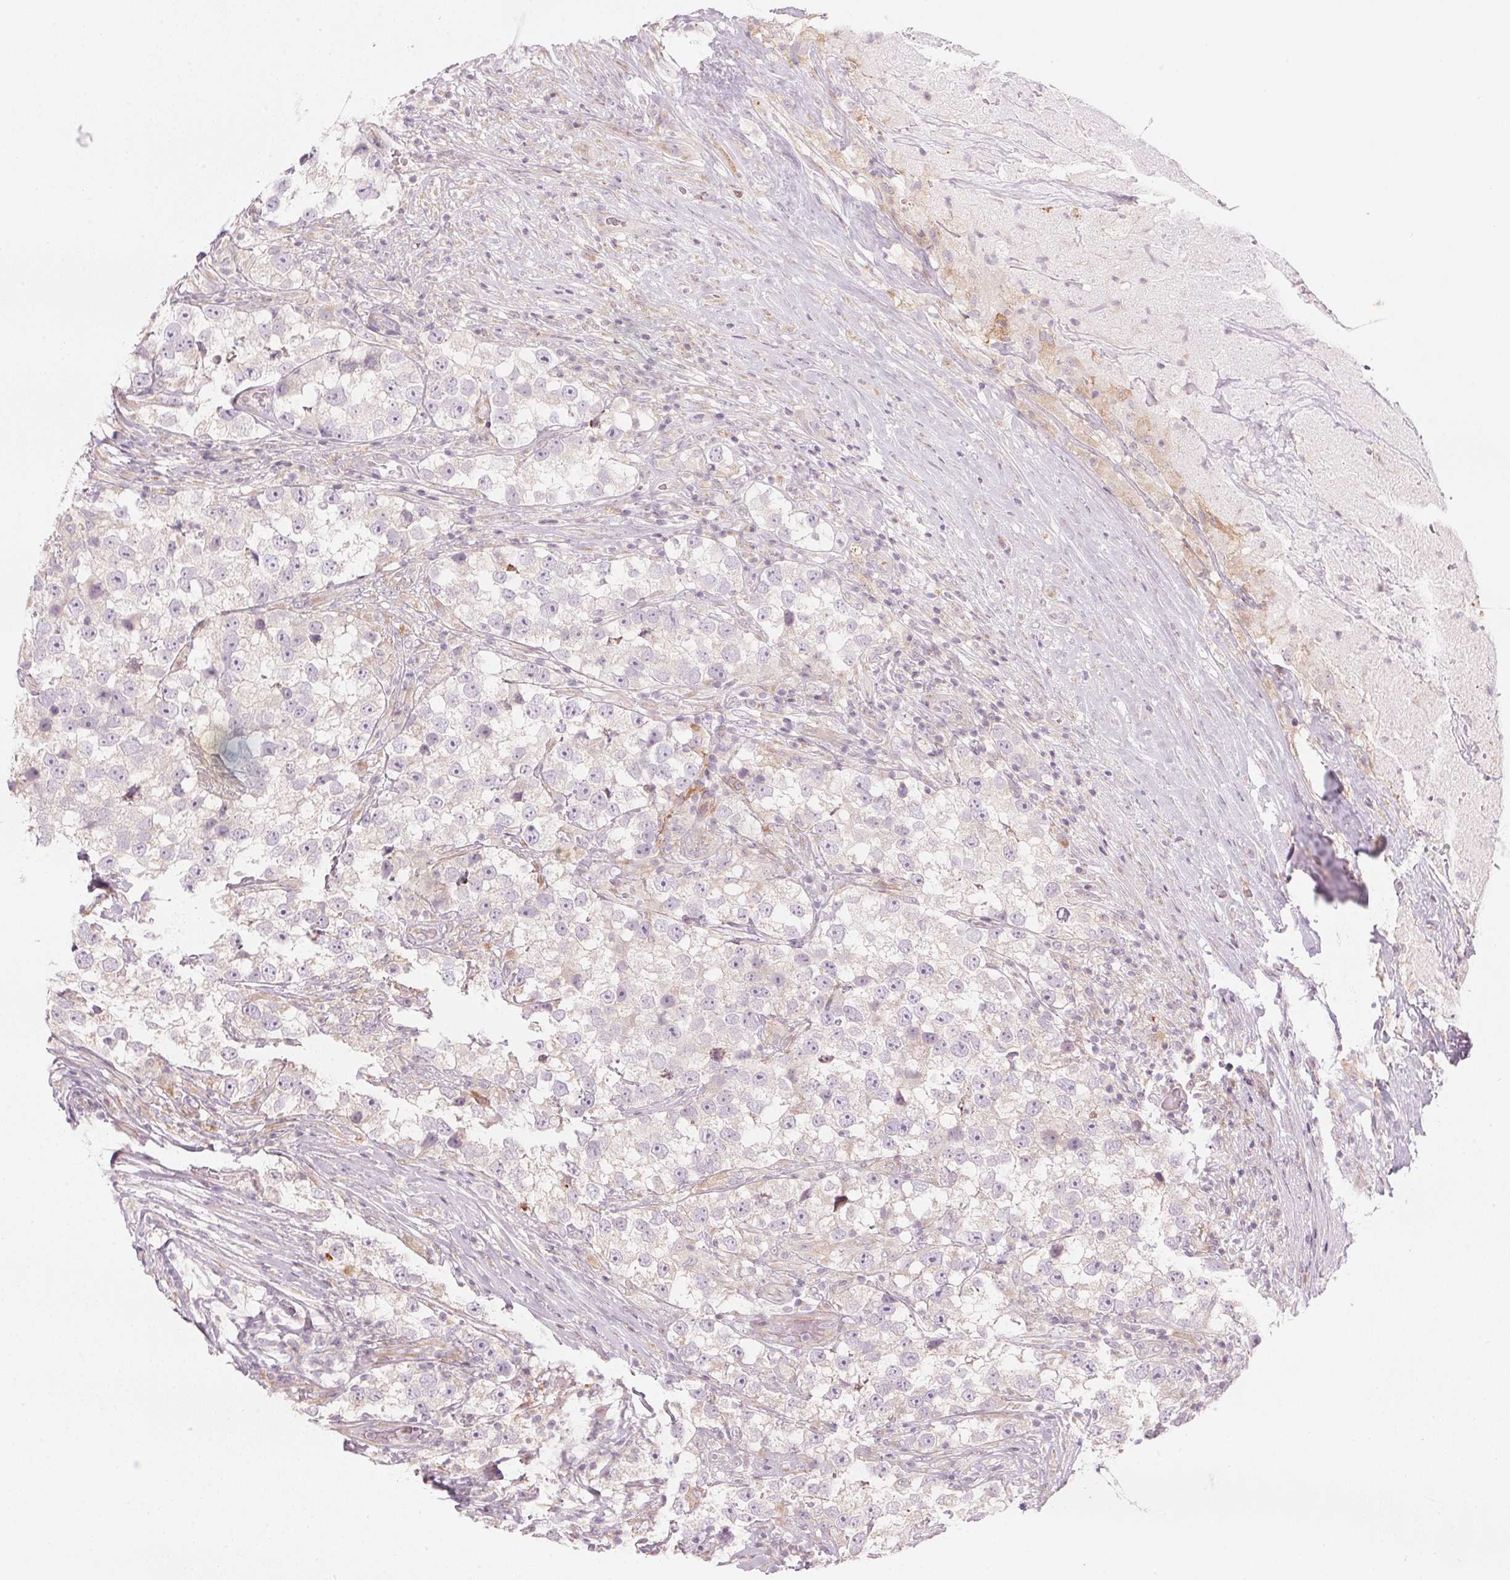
{"staining": {"intensity": "negative", "quantity": "none", "location": "none"}, "tissue": "testis cancer", "cell_type": "Tumor cells", "image_type": "cancer", "snomed": [{"axis": "morphology", "description": "Seminoma, NOS"}, {"axis": "topography", "description": "Testis"}], "caption": "Protein analysis of testis seminoma shows no significant staining in tumor cells.", "gene": "GNMT", "patient": {"sex": "male", "age": 46}}